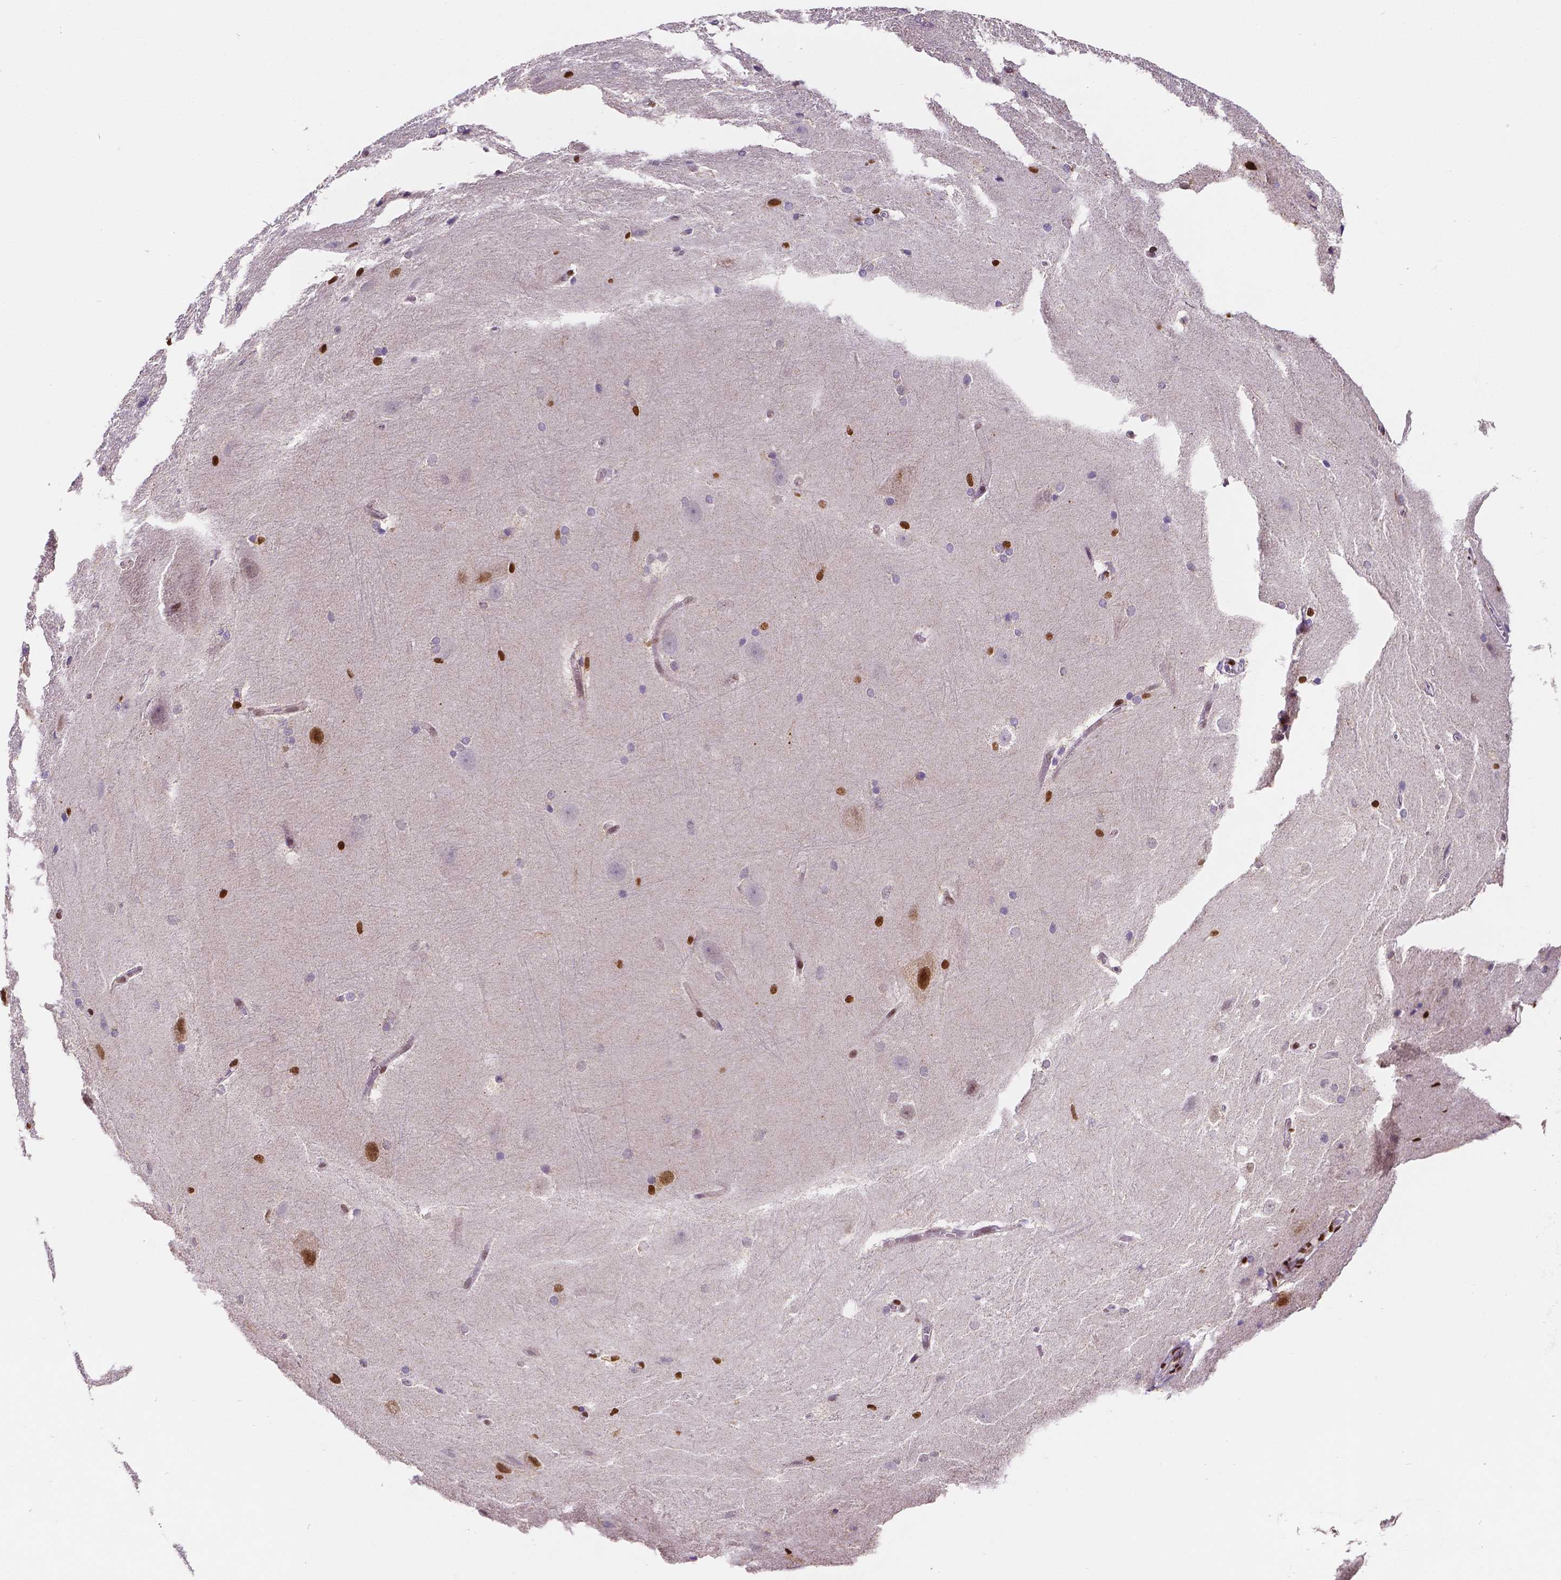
{"staining": {"intensity": "strong", "quantity": "<25%", "location": "nuclear"}, "tissue": "hippocampus", "cell_type": "Glial cells", "image_type": "normal", "snomed": [{"axis": "morphology", "description": "Normal tissue, NOS"}, {"axis": "topography", "description": "Cerebral cortex"}, {"axis": "topography", "description": "Hippocampus"}], "caption": "A histopathology image of hippocampus stained for a protein exhibits strong nuclear brown staining in glial cells. (Stains: DAB in brown, nuclei in blue, Microscopy: brightfield microscopy at high magnification).", "gene": "MEF2C", "patient": {"sex": "female", "age": 19}}